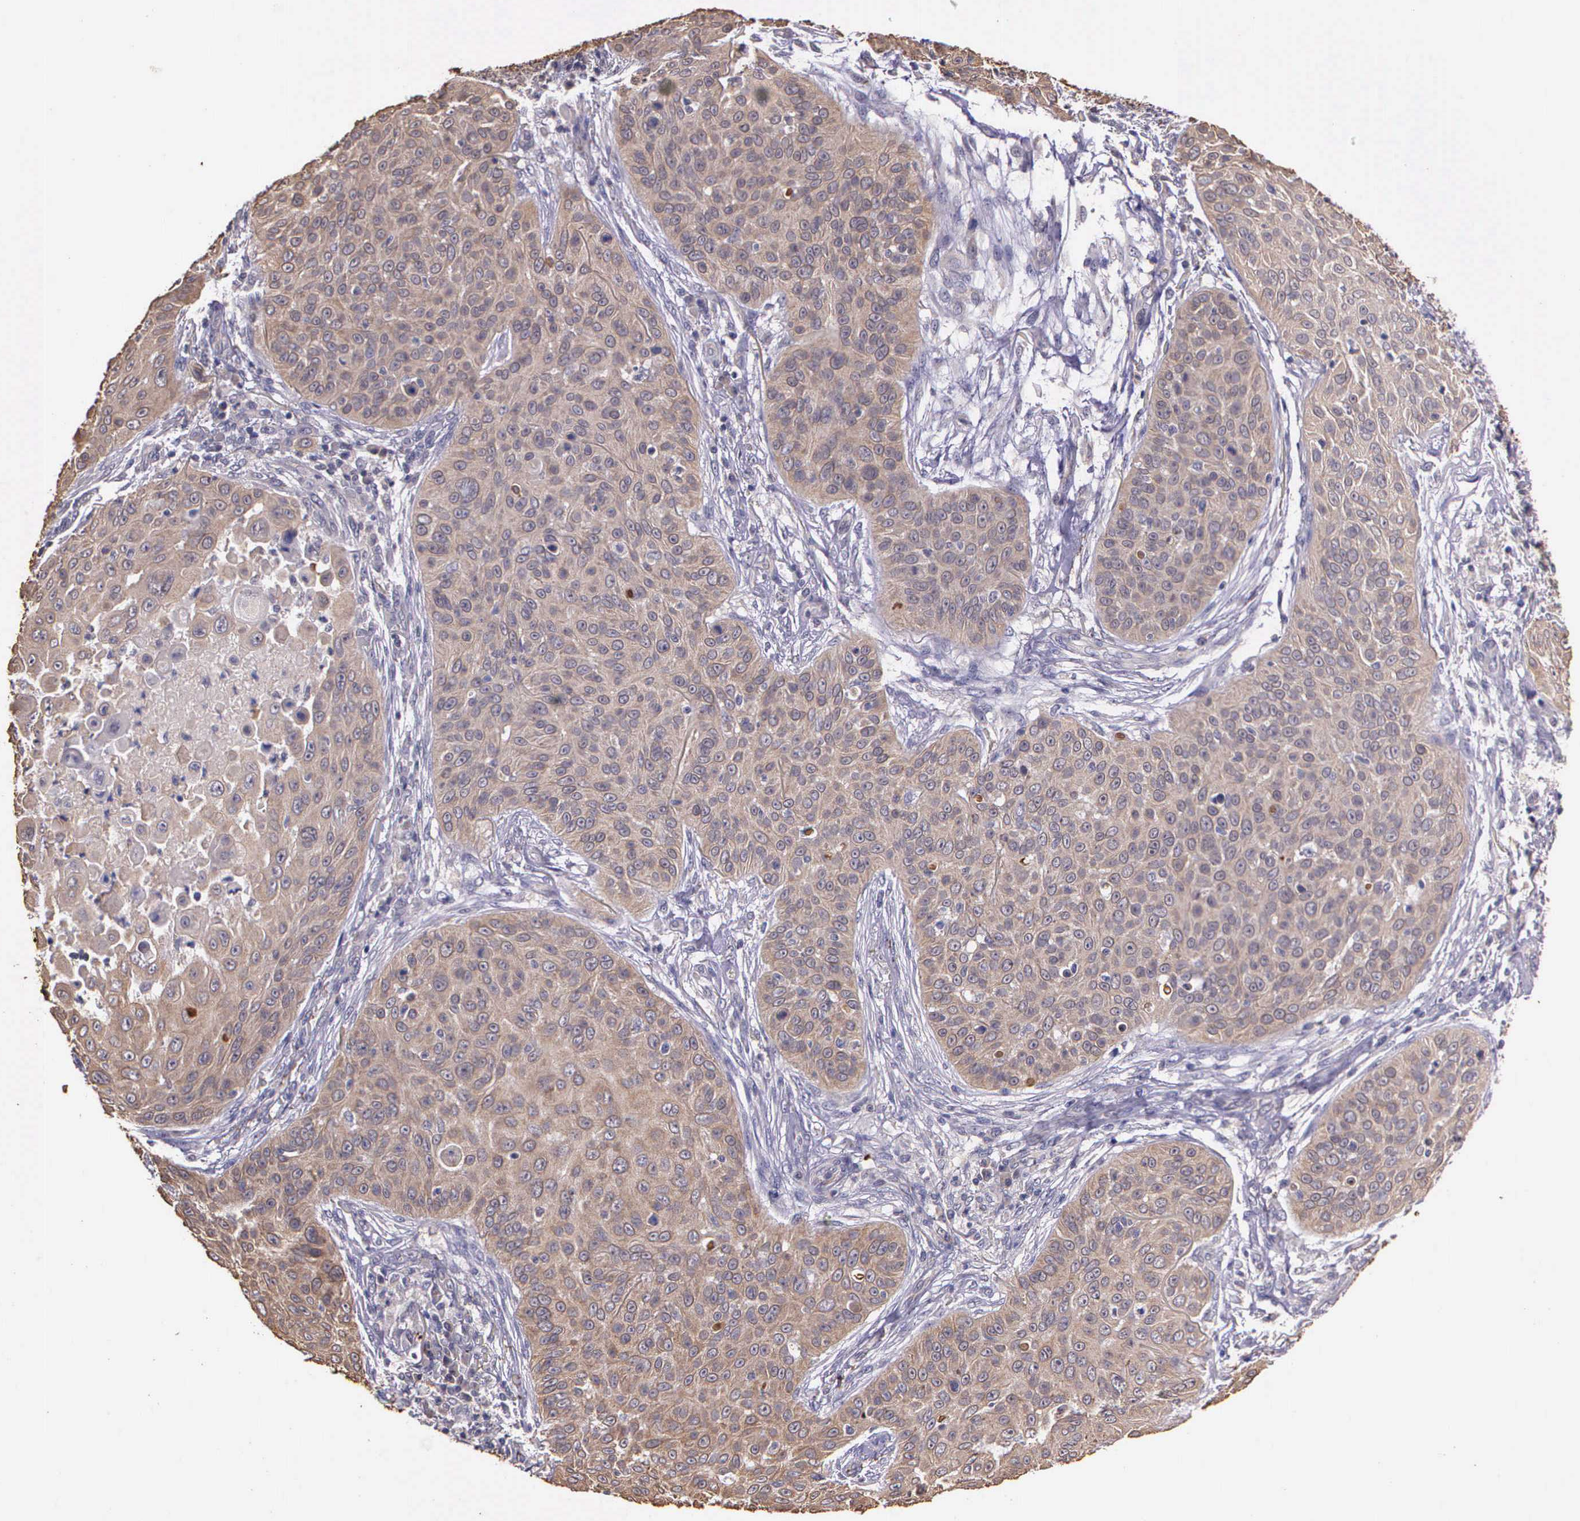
{"staining": {"intensity": "weak", "quantity": ">75%", "location": "cytoplasmic/membranous"}, "tissue": "skin cancer", "cell_type": "Tumor cells", "image_type": "cancer", "snomed": [{"axis": "morphology", "description": "Squamous cell carcinoma, NOS"}, {"axis": "topography", "description": "Skin"}], "caption": "IHC (DAB) staining of skin squamous cell carcinoma exhibits weak cytoplasmic/membranous protein staining in about >75% of tumor cells.", "gene": "IGBP1", "patient": {"sex": "male", "age": 82}}